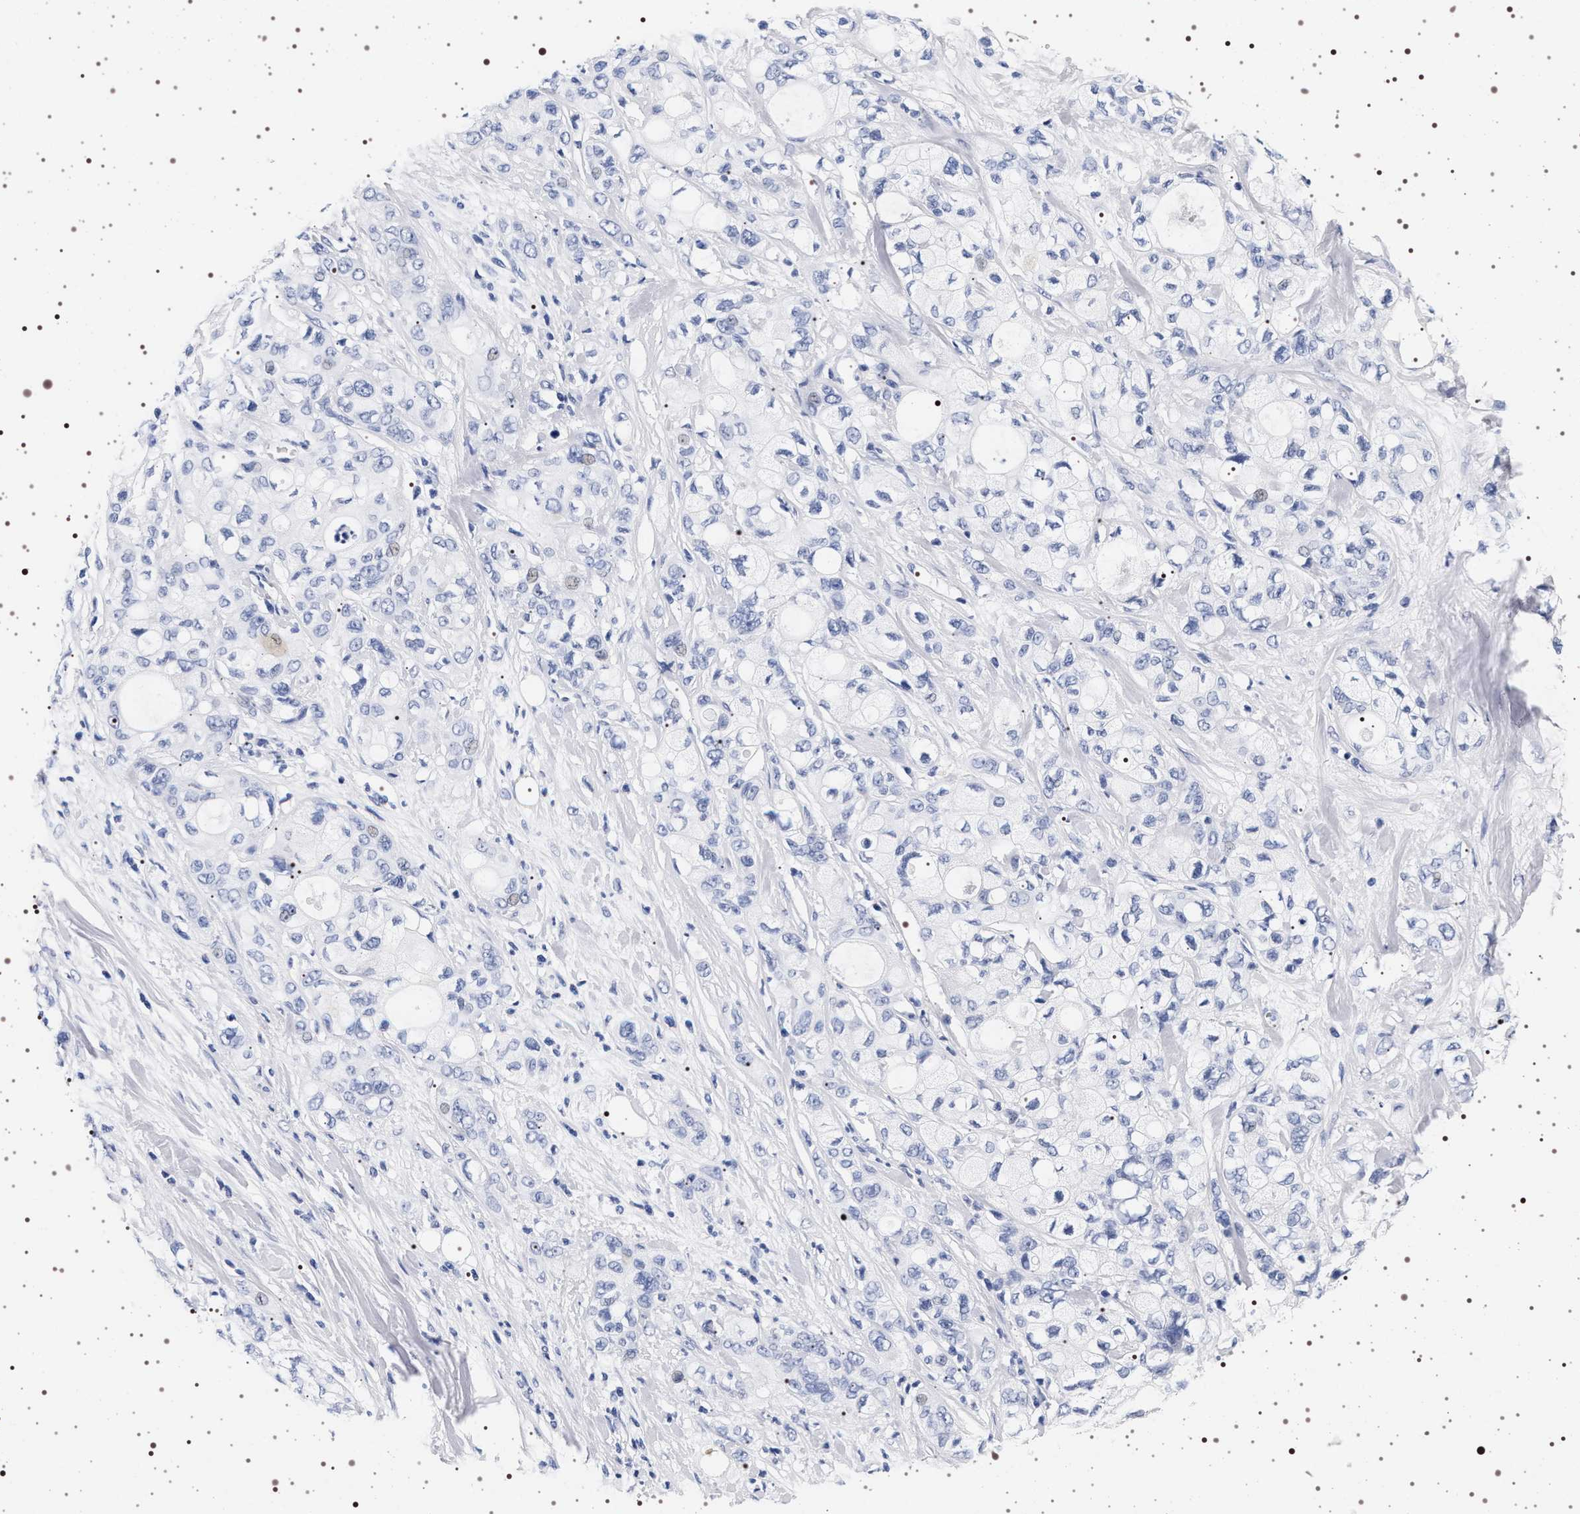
{"staining": {"intensity": "negative", "quantity": "none", "location": "none"}, "tissue": "pancreatic cancer", "cell_type": "Tumor cells", "image_type": "cancer", "snomed": [{"axis": "morphology", "description": "Adenocarcinoma, NOS"}, {"axis": "topography", "description": "Pancreas"}], "caption": "A micrograph of human pancreatic cancer is negative for staining in tumor cells.", "gene": "SYN1", "patient": {"sex": "male", "age": 70}}